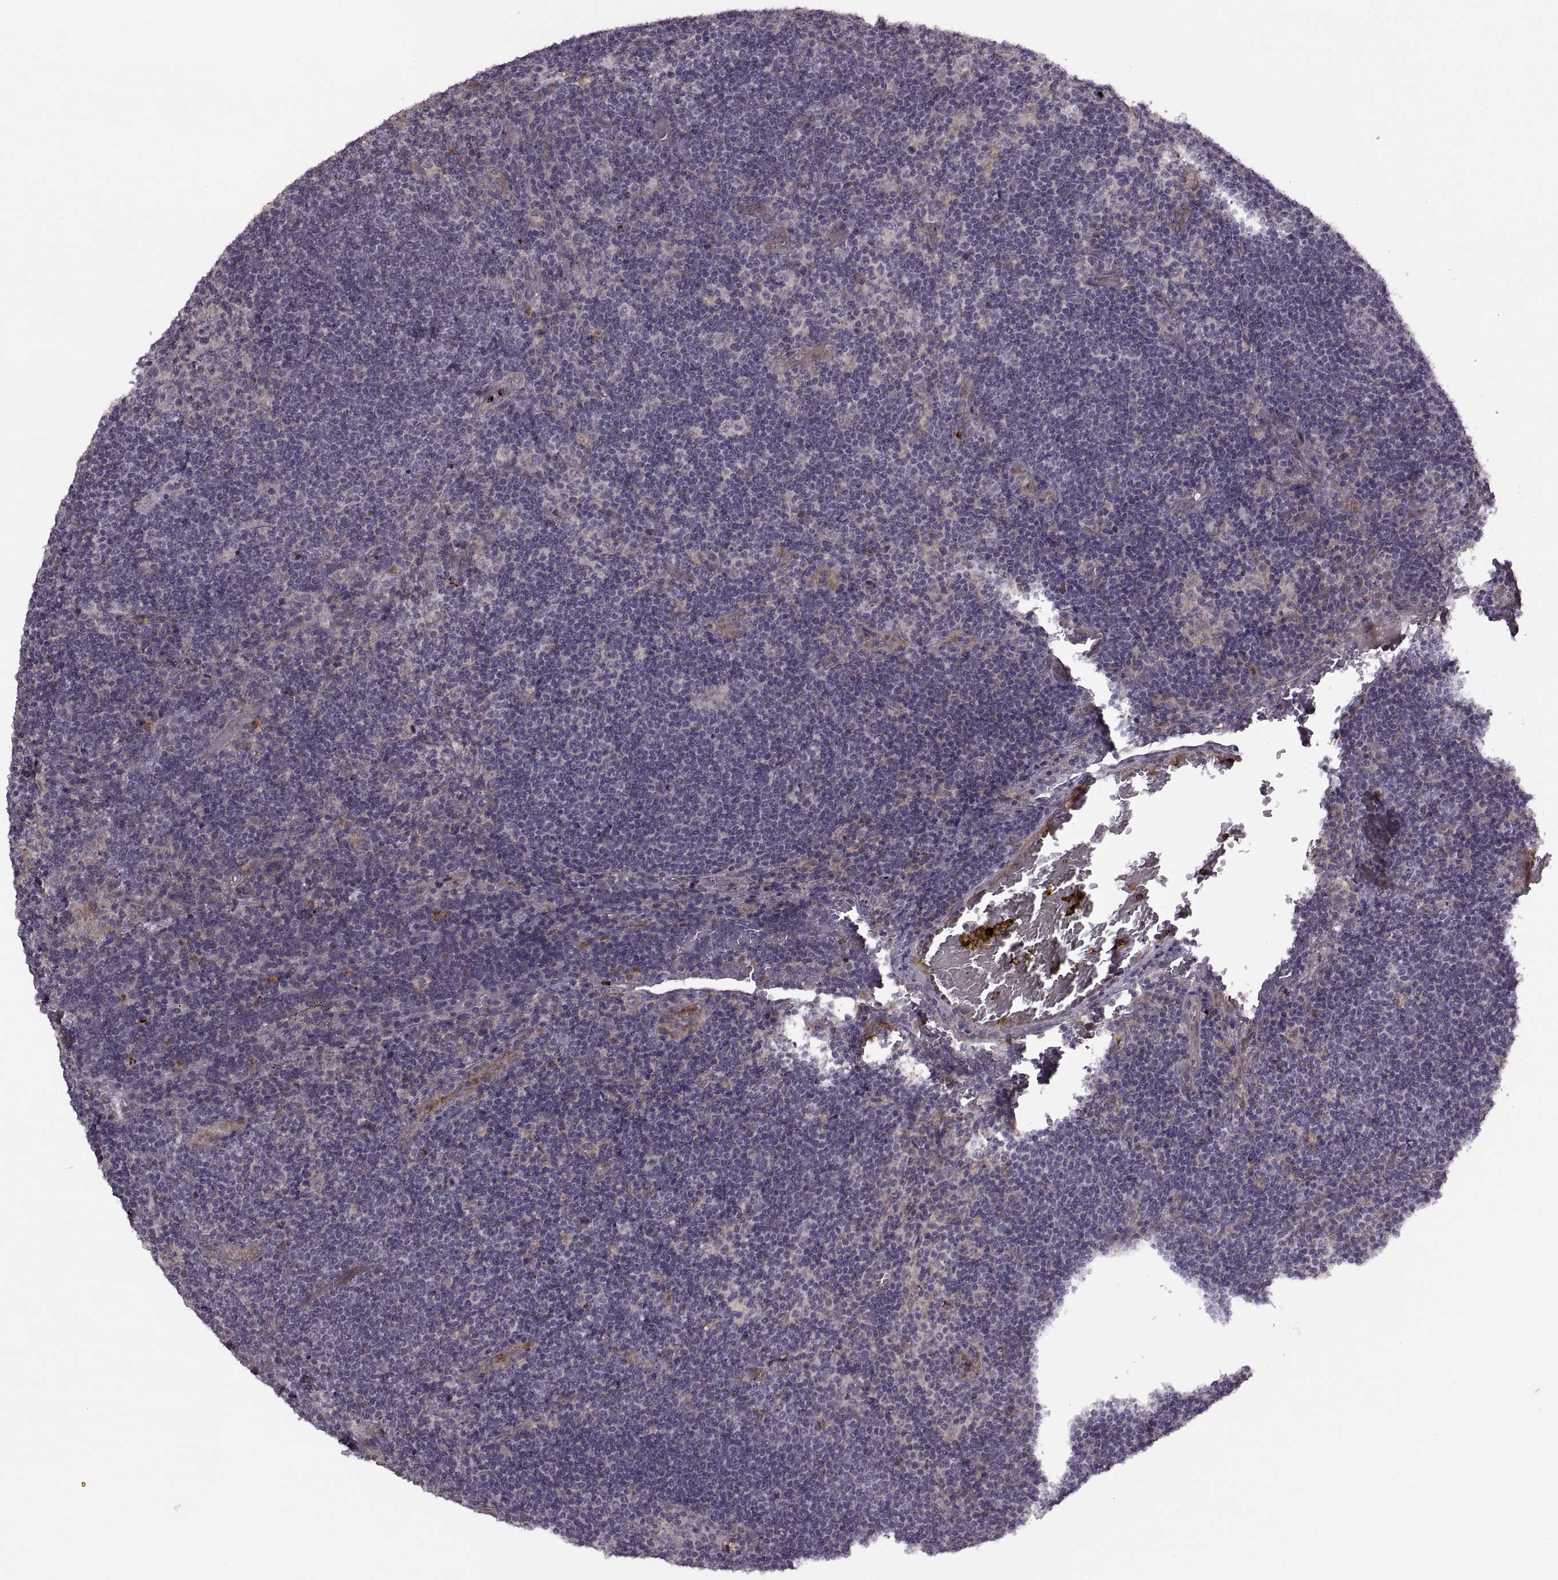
{"staining": {"intensity": "negative", "quantity": "none", "location": "none"}, "tissue": "lymph node", "cell_type": "Non-germinal center cells", "image_type": "normal", "snomed": [{"axis": "morphology", "description": "Normal tissue, NOS"}, {"axis": "topography", "description": "Lymph node"}], "caption": "Photomicrograph shows no protein positivity in non-germinal center cells of unremarkable lymph node.", "gene": "PIERCE1", "patient": {"sex": "male", "age": 63}}